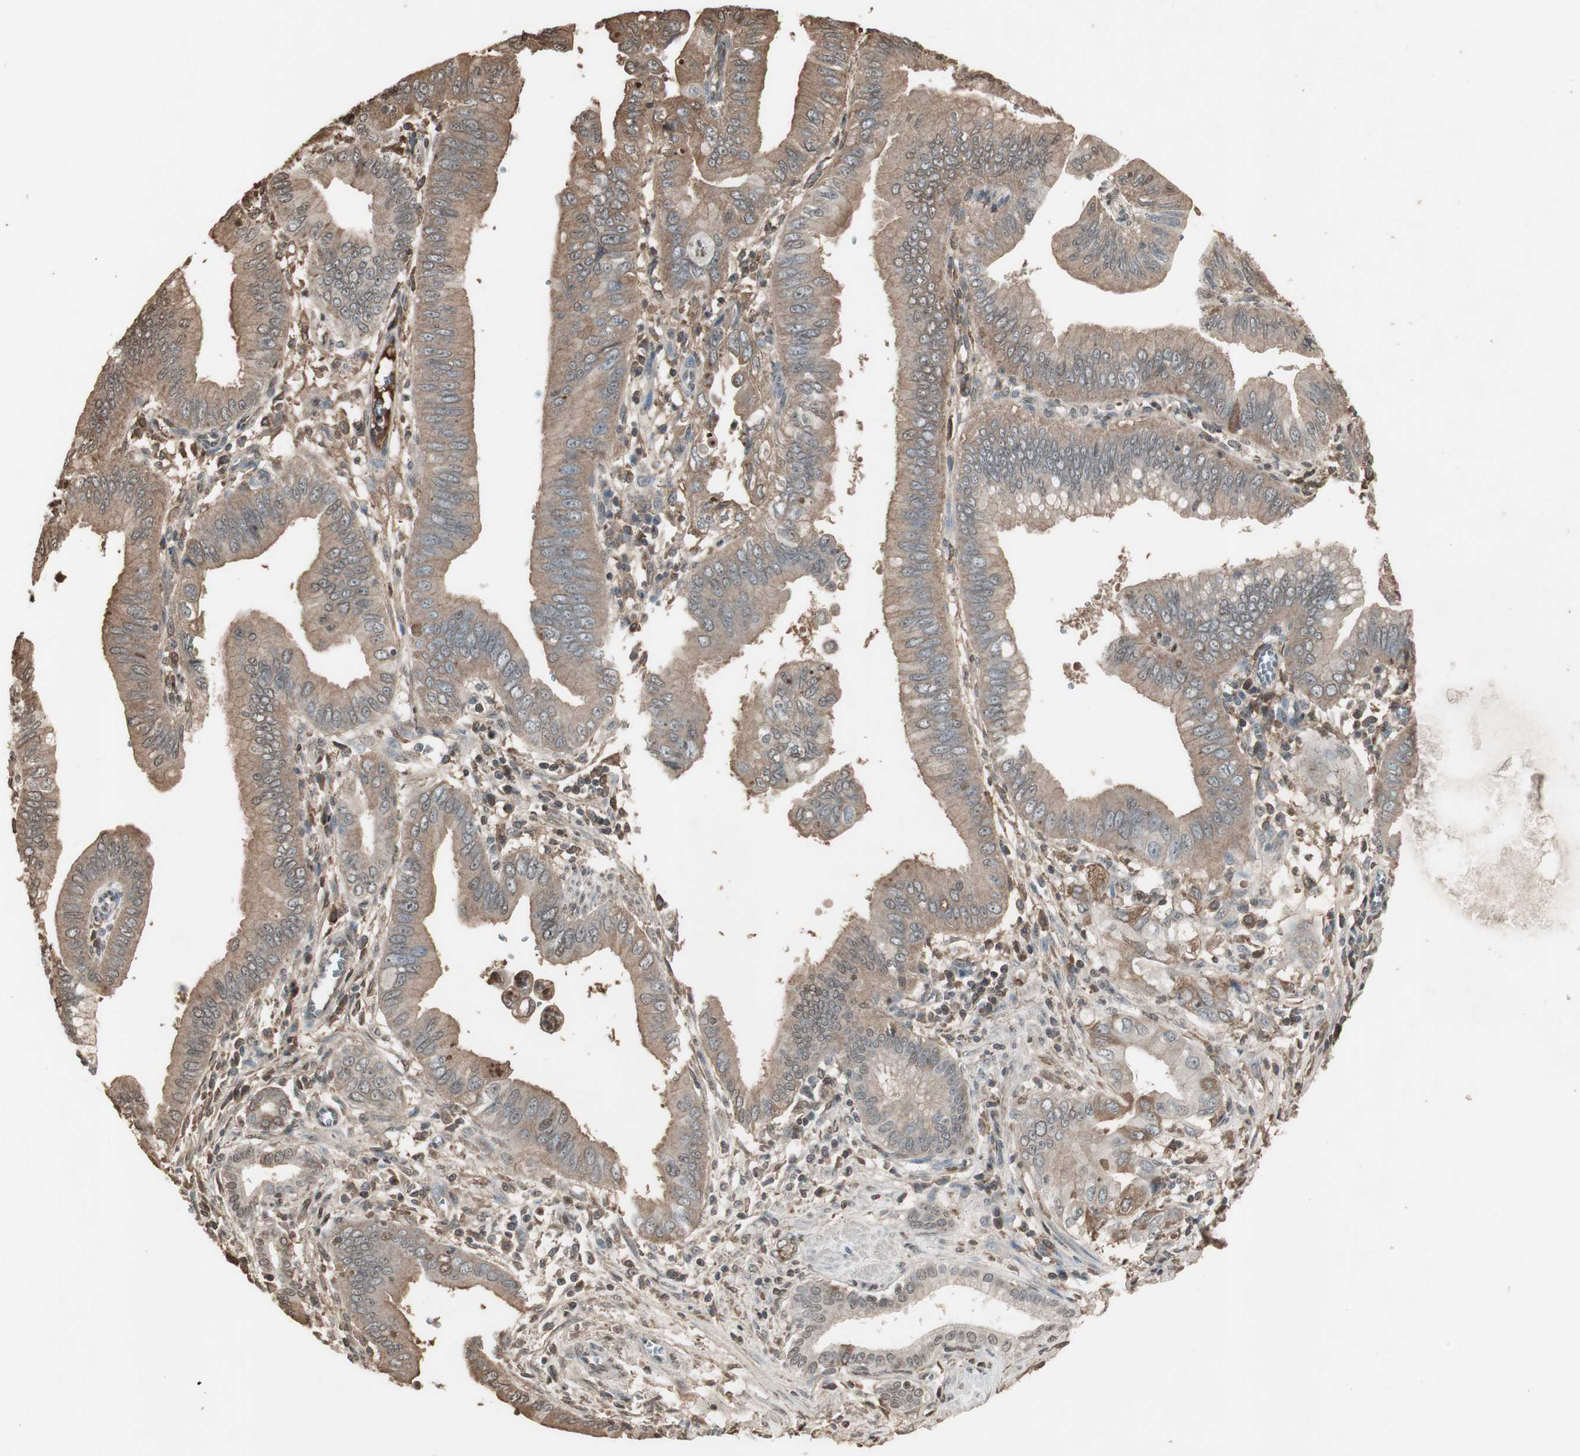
{"staining": {"intensity": "moderate", "quantity": ">75%", "location": "cytoplasmic/membranous"}, "tissue": "pancreatic cancer", "cell_type": "Tumor cells", "image_type": "cancer", "snomed": [{"axis": "morphology", "description": "Normal tissue, NOS"}, {"axis": "topography", "description": "Lymph node"}], "caption": "Human pancreatic cancer stained with a brown dye shows moderate cytoplasmic/membranous positive positivity in approximately >75% of tumor cells.", "gene": "MMP14", "patient": {"sex": "male", "age": 50}}